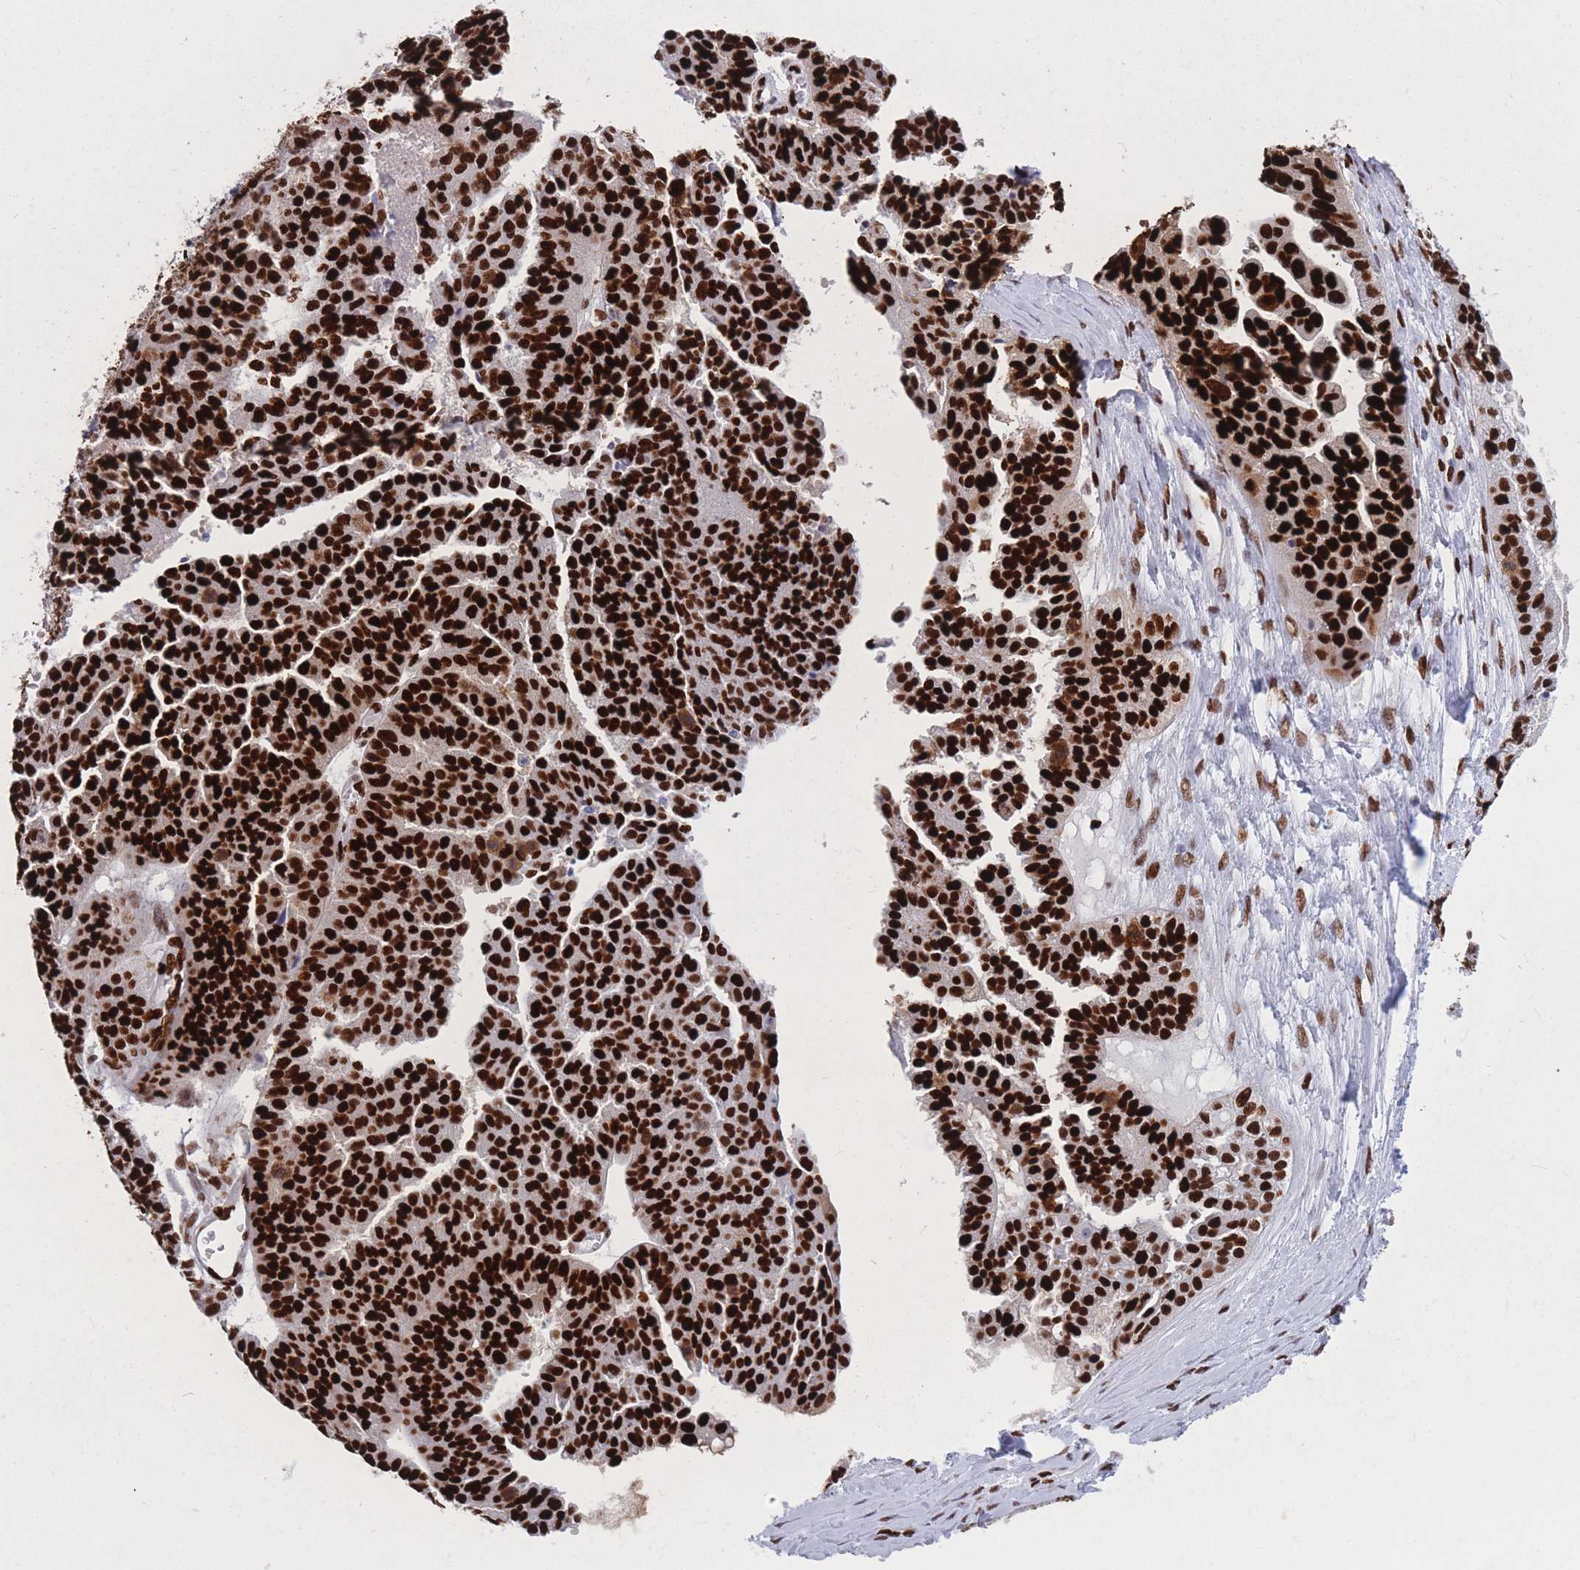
{"staining": {"intensity": "strong", "quantity": ">75%", "location": "nuclear"}, "tissue": "ovarian cancer", "cell_type": "Tumor cells", "image_type": "cancer", "snomed": [{"axis": "morphology", "description": "Cystadenocarcinoma, serous, NOS"}, {"axis": "topography", "description": "Ovary"}], "caption": "Ovarian cancer stained with immunohistochemistry demonstrates strong nuclear staining in about >75% of tumor cells.", "gene": "NASP", "patient": {"sex": "female", "age": 58}}